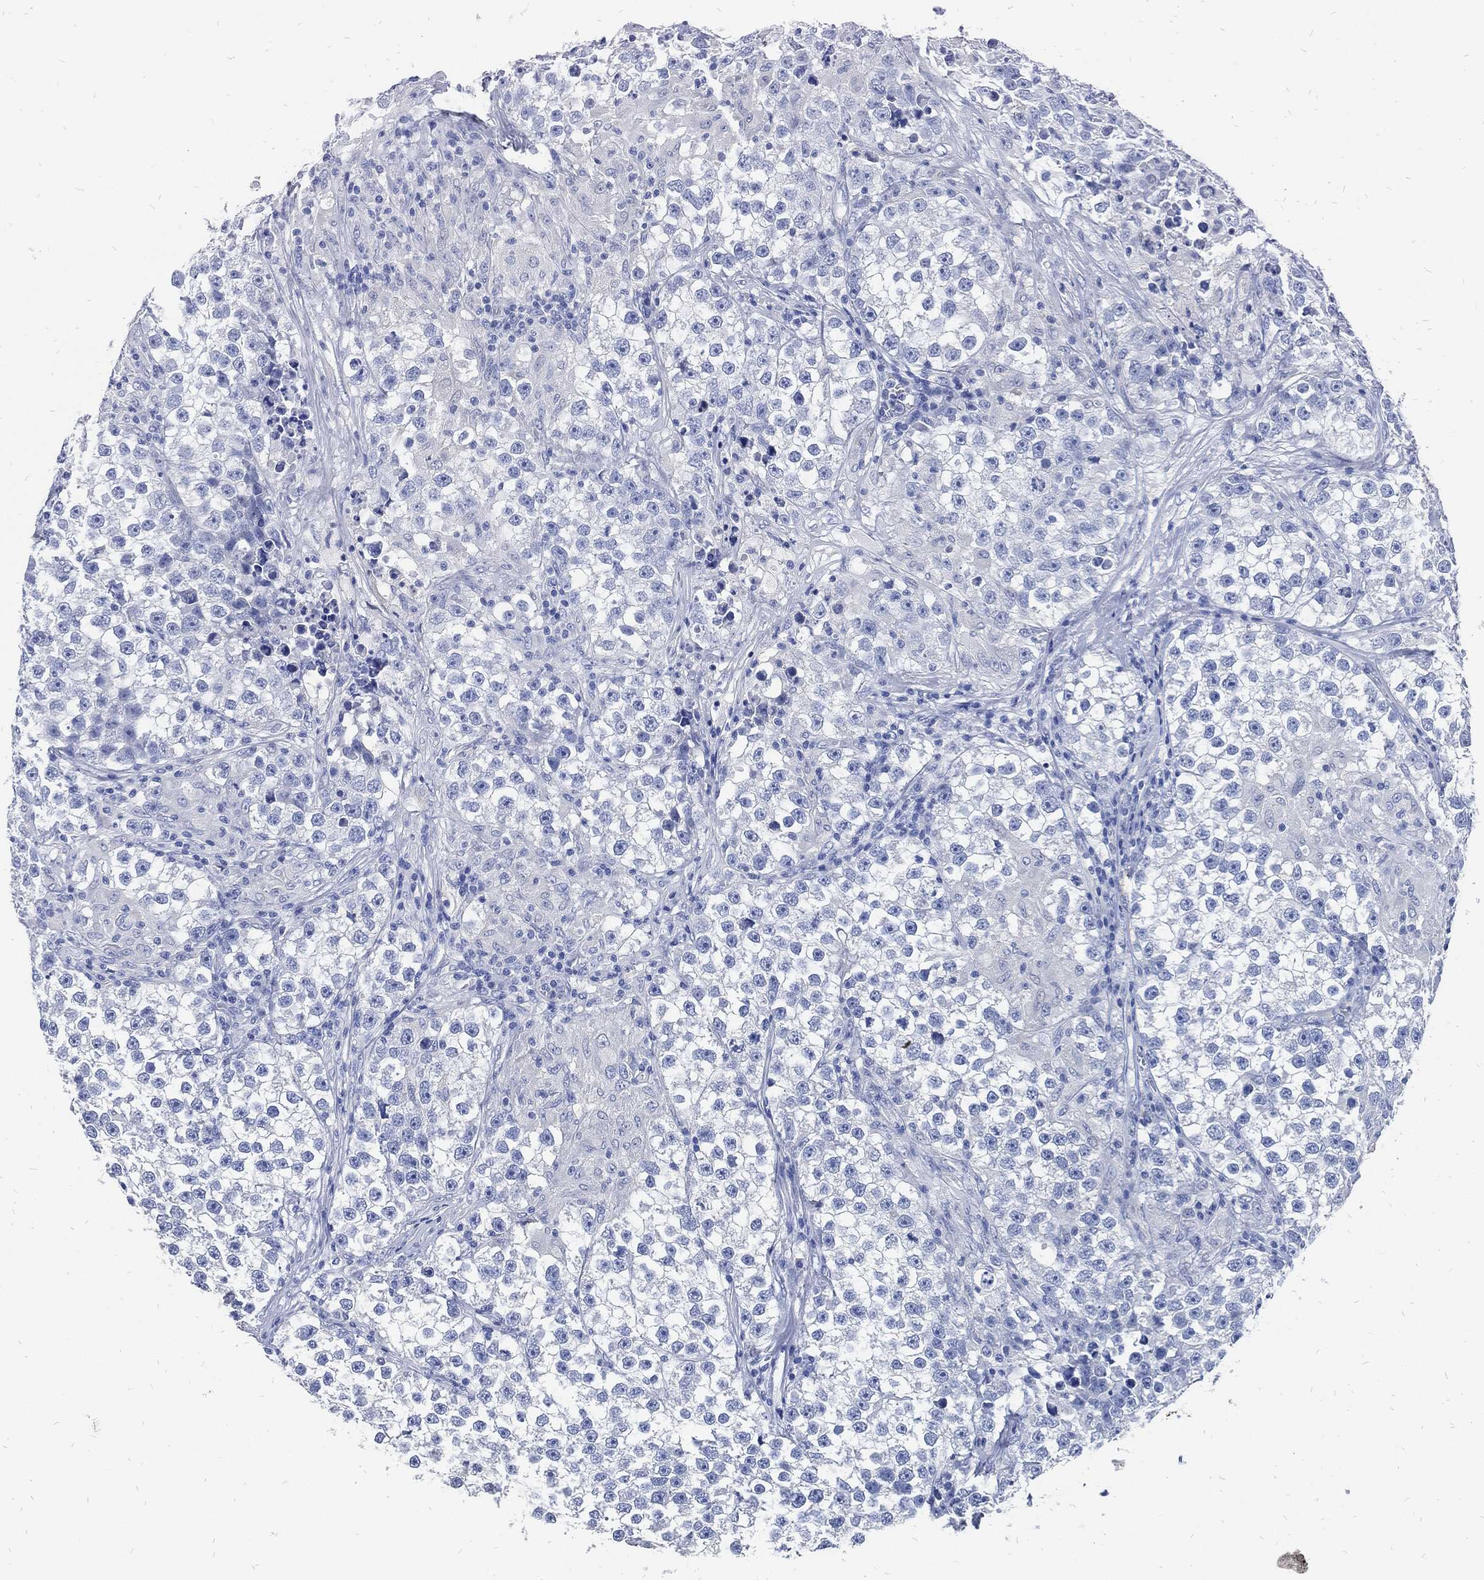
{"staining": {"intensity": "negative", "quantity": "none", "location": "none"}, "tissue": "testis cancer", "cell_type": "Tumor cells", "image_type": "cancer", "snomed": [{"axis": "morphology", "description": "Seminoma, NOS"}, {"axis": "topography", "description": "Testis"}], "caption": "Immunohistochemistry image of testis seminoma stained for a protein (brown), which reveals no expression in tumor cells. Nuclei are stained in blue.", "gene": "FABP4", "patient": {"sex": "male", "age": 46}}